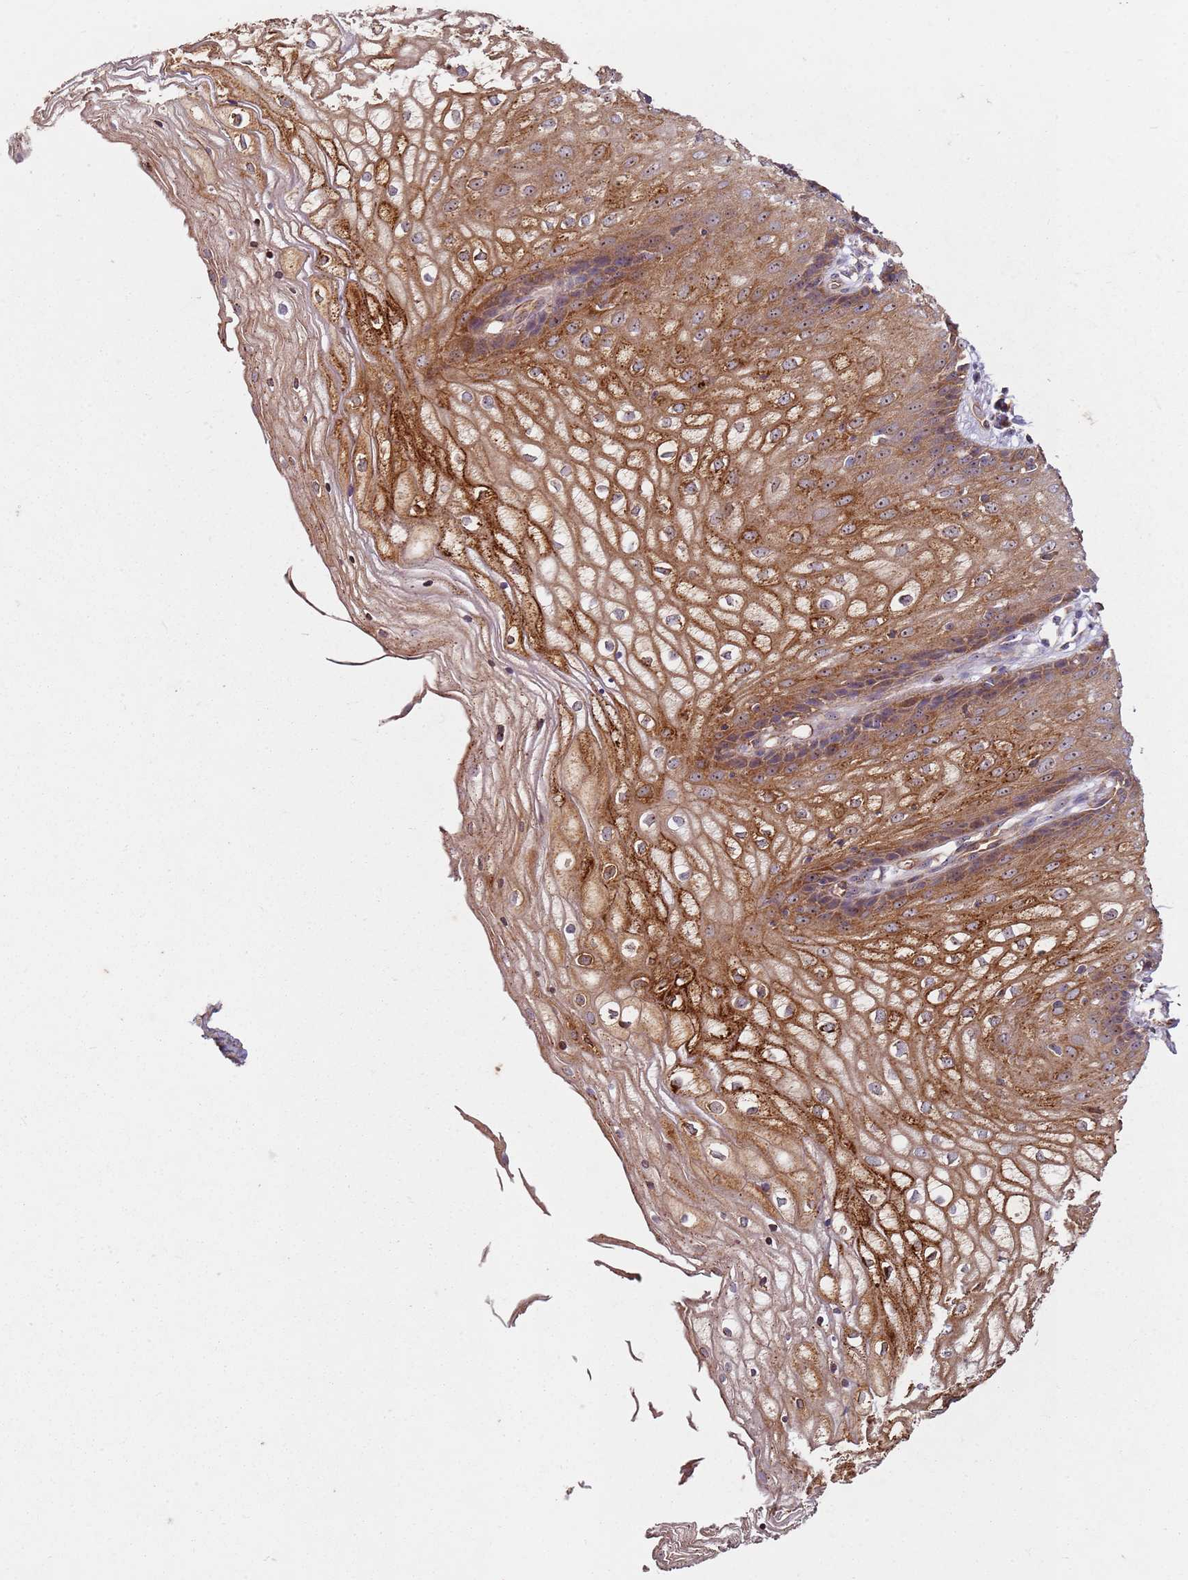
{"staining": {"intensity": "strong", "quantity": "25%-75%", "location": "cytoplasmic/membranous"}, "tissue": "vagina", "cell_type": "Squamous epithelial cells", "image_type": "normal", "snomed": [{"axis": "morphology", "description": "Normal tissue, NOS"}, {"axis": "topography", "description": "Vagina"}], "caption": "DAB (3,3'-diaminobenzidine) immunohistochemical staining of unremarkable human vagina reveals strong cytoplasmic/membranous protein positivity in about 25%-75% of squamous epithelial cells.", "gene": "C2CD4B", "patient": {"sex": "female", "age": 34}}